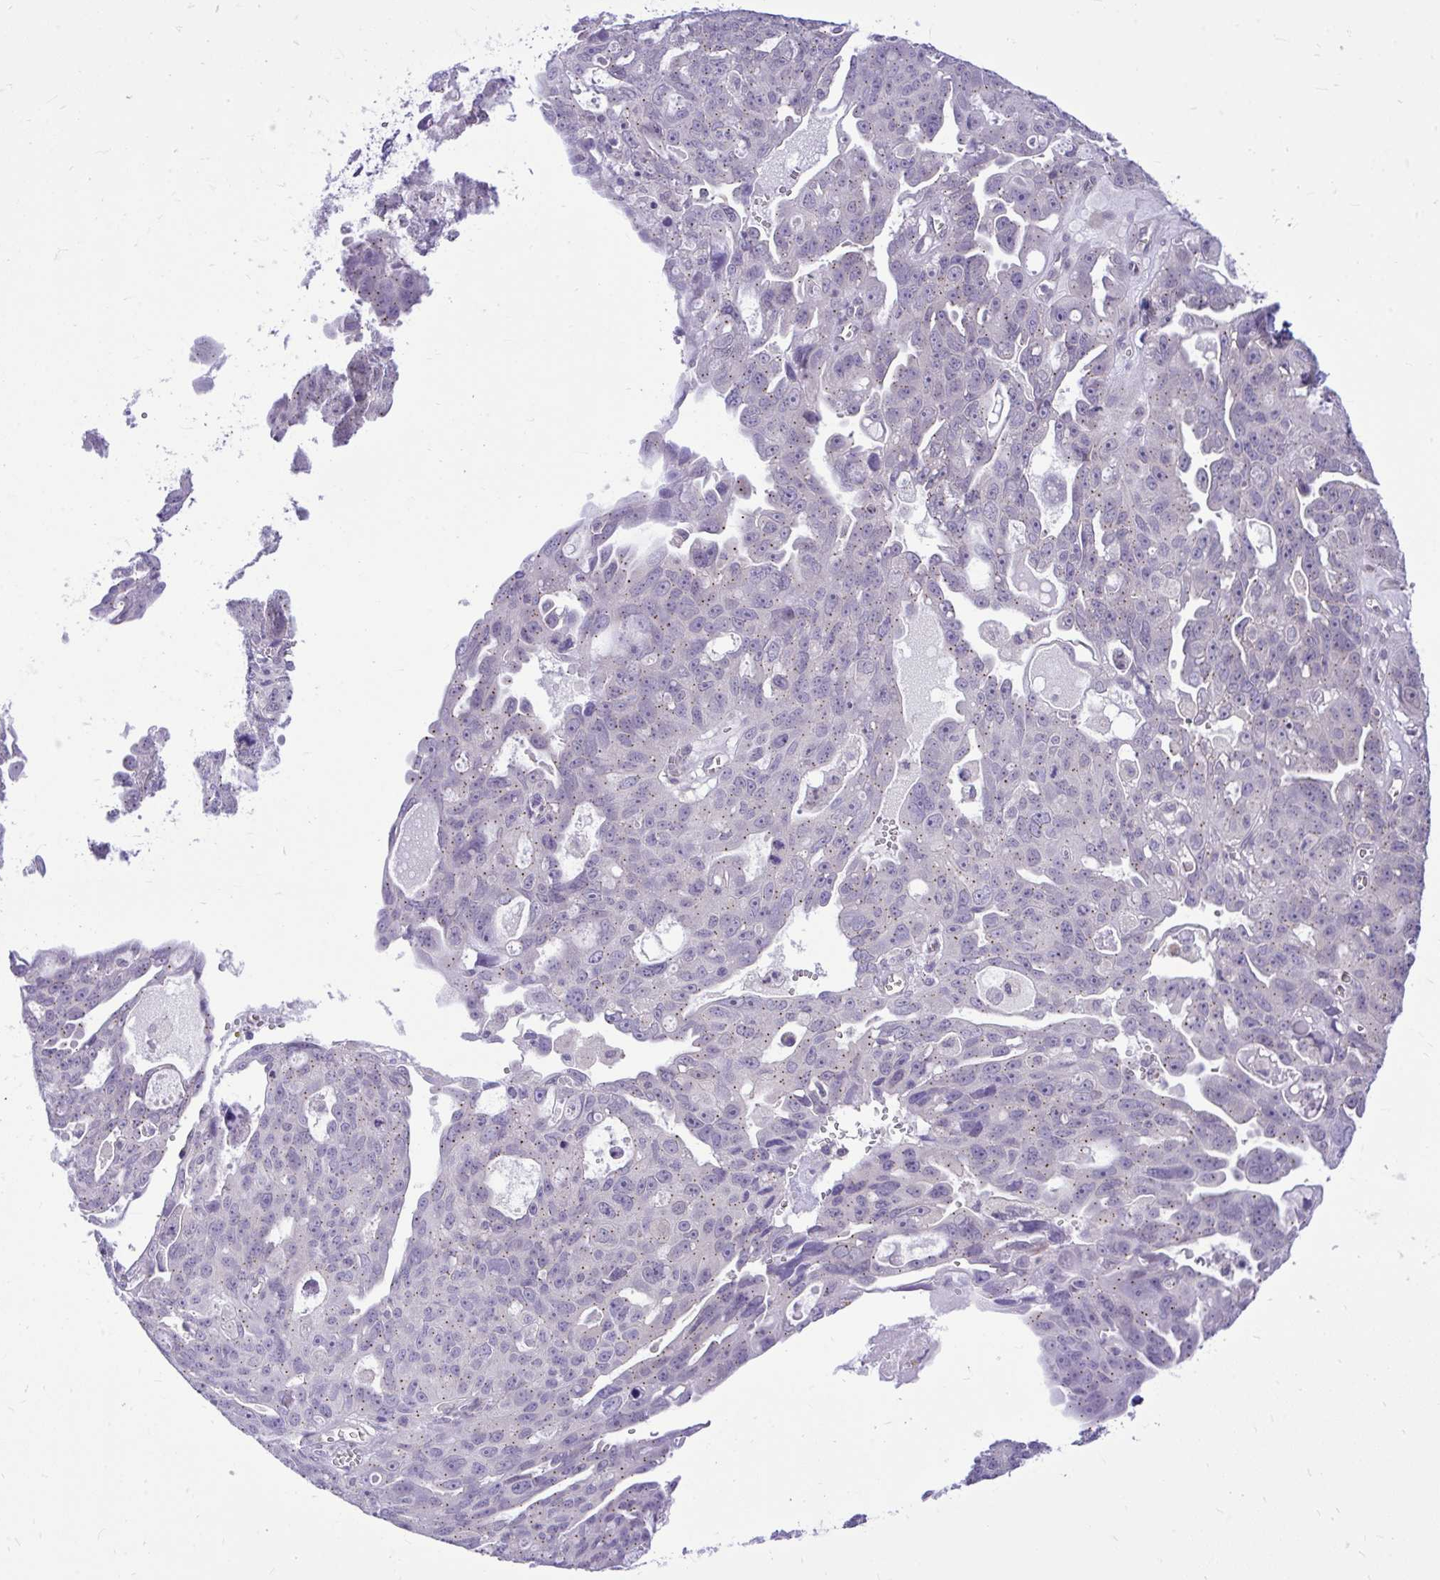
{"staining": {"intensity": "weak", "quantity": "25%-75%", "location": "cytoplasmic/membranous"}, "tissue": "ovarian cancer", "cell_type": "Tumor cells", "image_type": "cancer", "snomed": [{"axis": "morphology", "description": "Carcinoma, endometroid"}, {"axis": "topography", "description": "Ovary"}], "caption": "Weak cytoplasmic/membranous protein positivity is present in approximately 25%-75% of tumor cells in ovarian endometroid carcinoma.", "gene": "CEACAM18", "patient": {"sex": "female", "age": 70}}